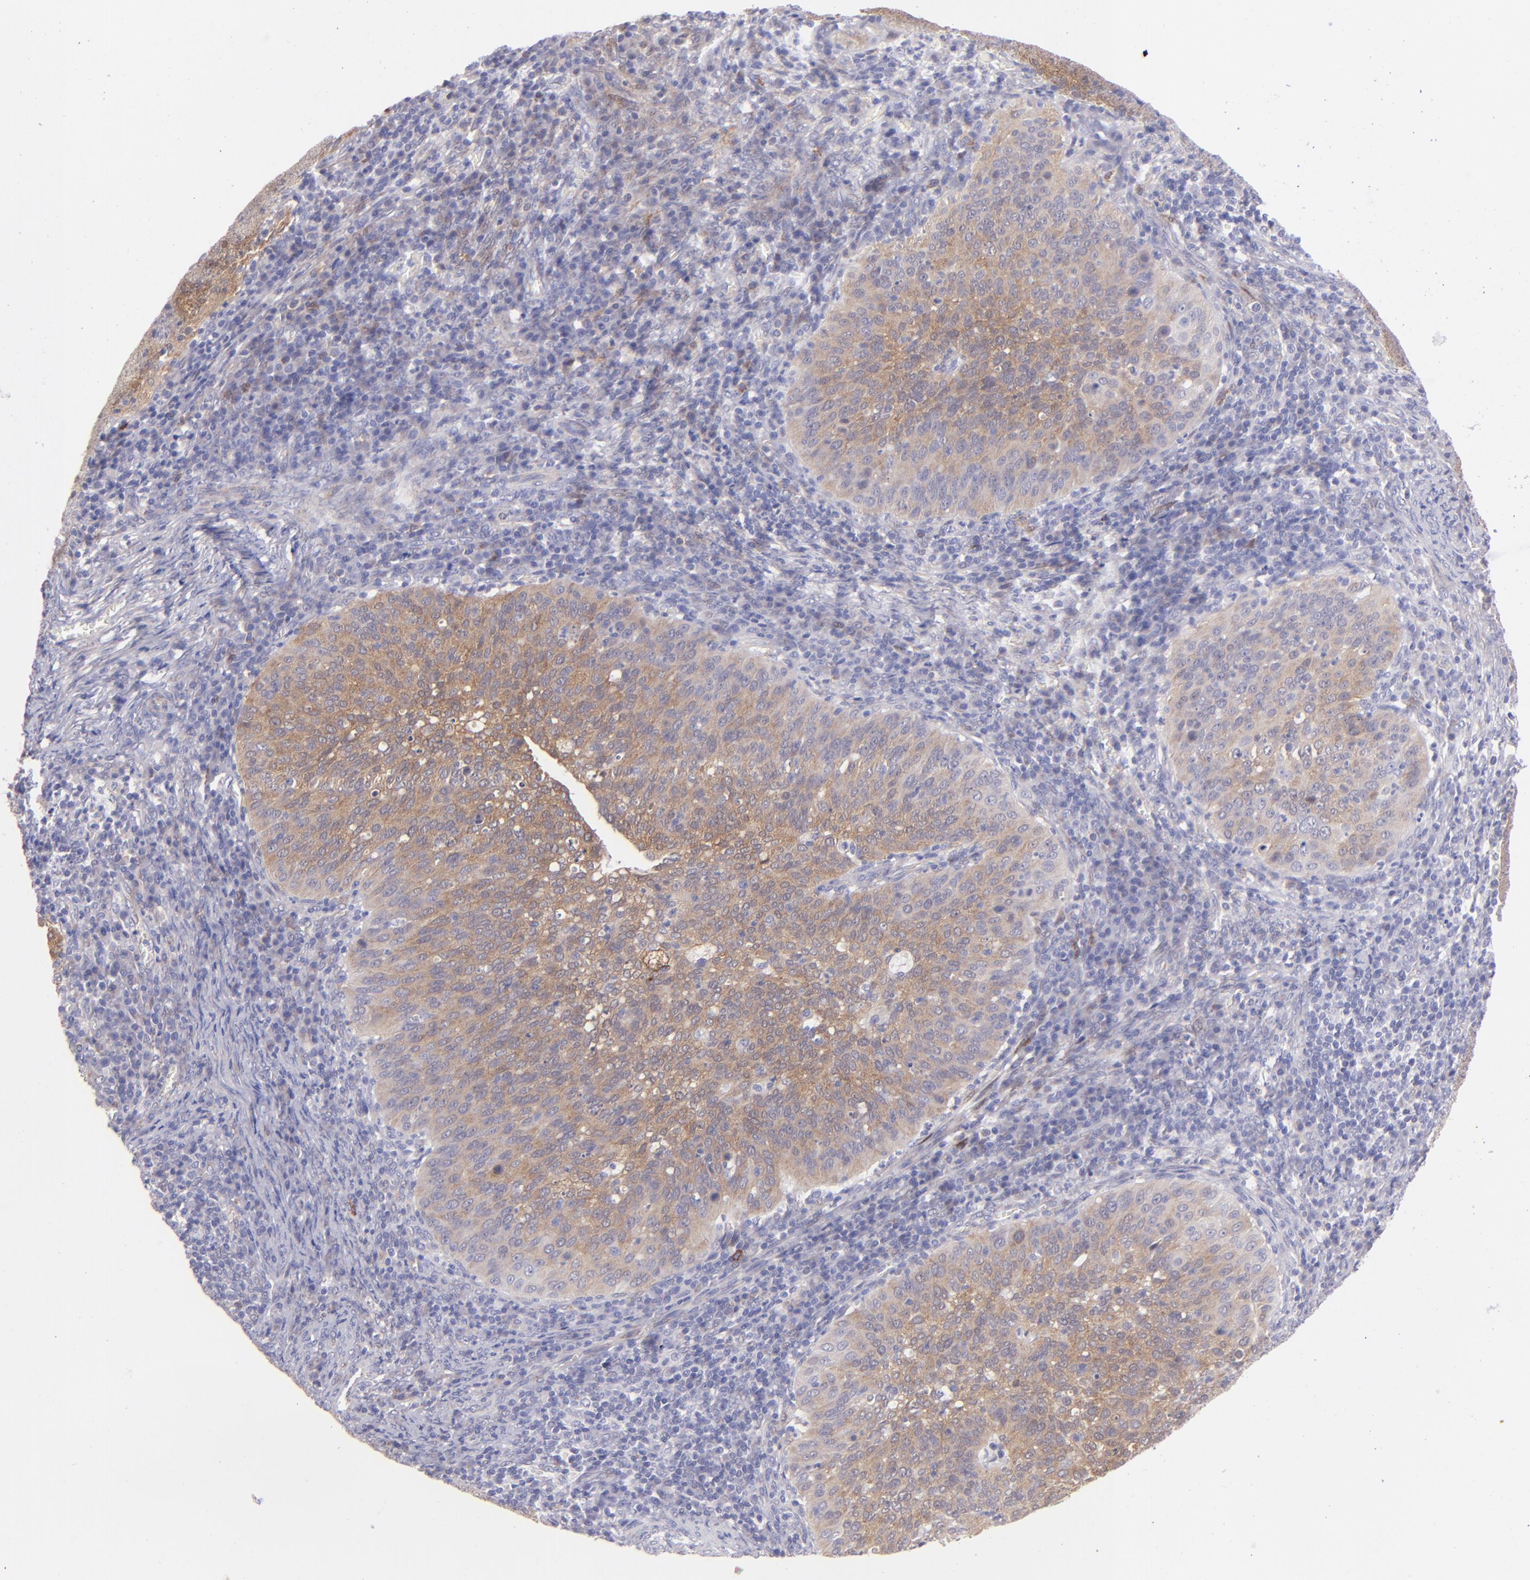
{"staining": {"intensity": "moderate", "quantity": ">75%", "location": "cytoplasmic/membranous"}, "tissue": "cervical cancer", "cell_type": "Tumor cells", "image_type": "cancer", "snomed": [{"axis": "morphology", "description": "Squamous cell carcinoma, NOS"}, {"axis": "topography", "description": "Cervix"}], "caption": "The photomicrograph reveals immunohistochemical staining of cervical cancer. There is moderate cytoplasmic/membranous positivity is identified in approximately >75% of tumor cells. The protein of interest is shown in brown color, while the nuclei are stained blue.", "gene": "SH2D4A", "patient": {"sex": "female", "age": 39}}